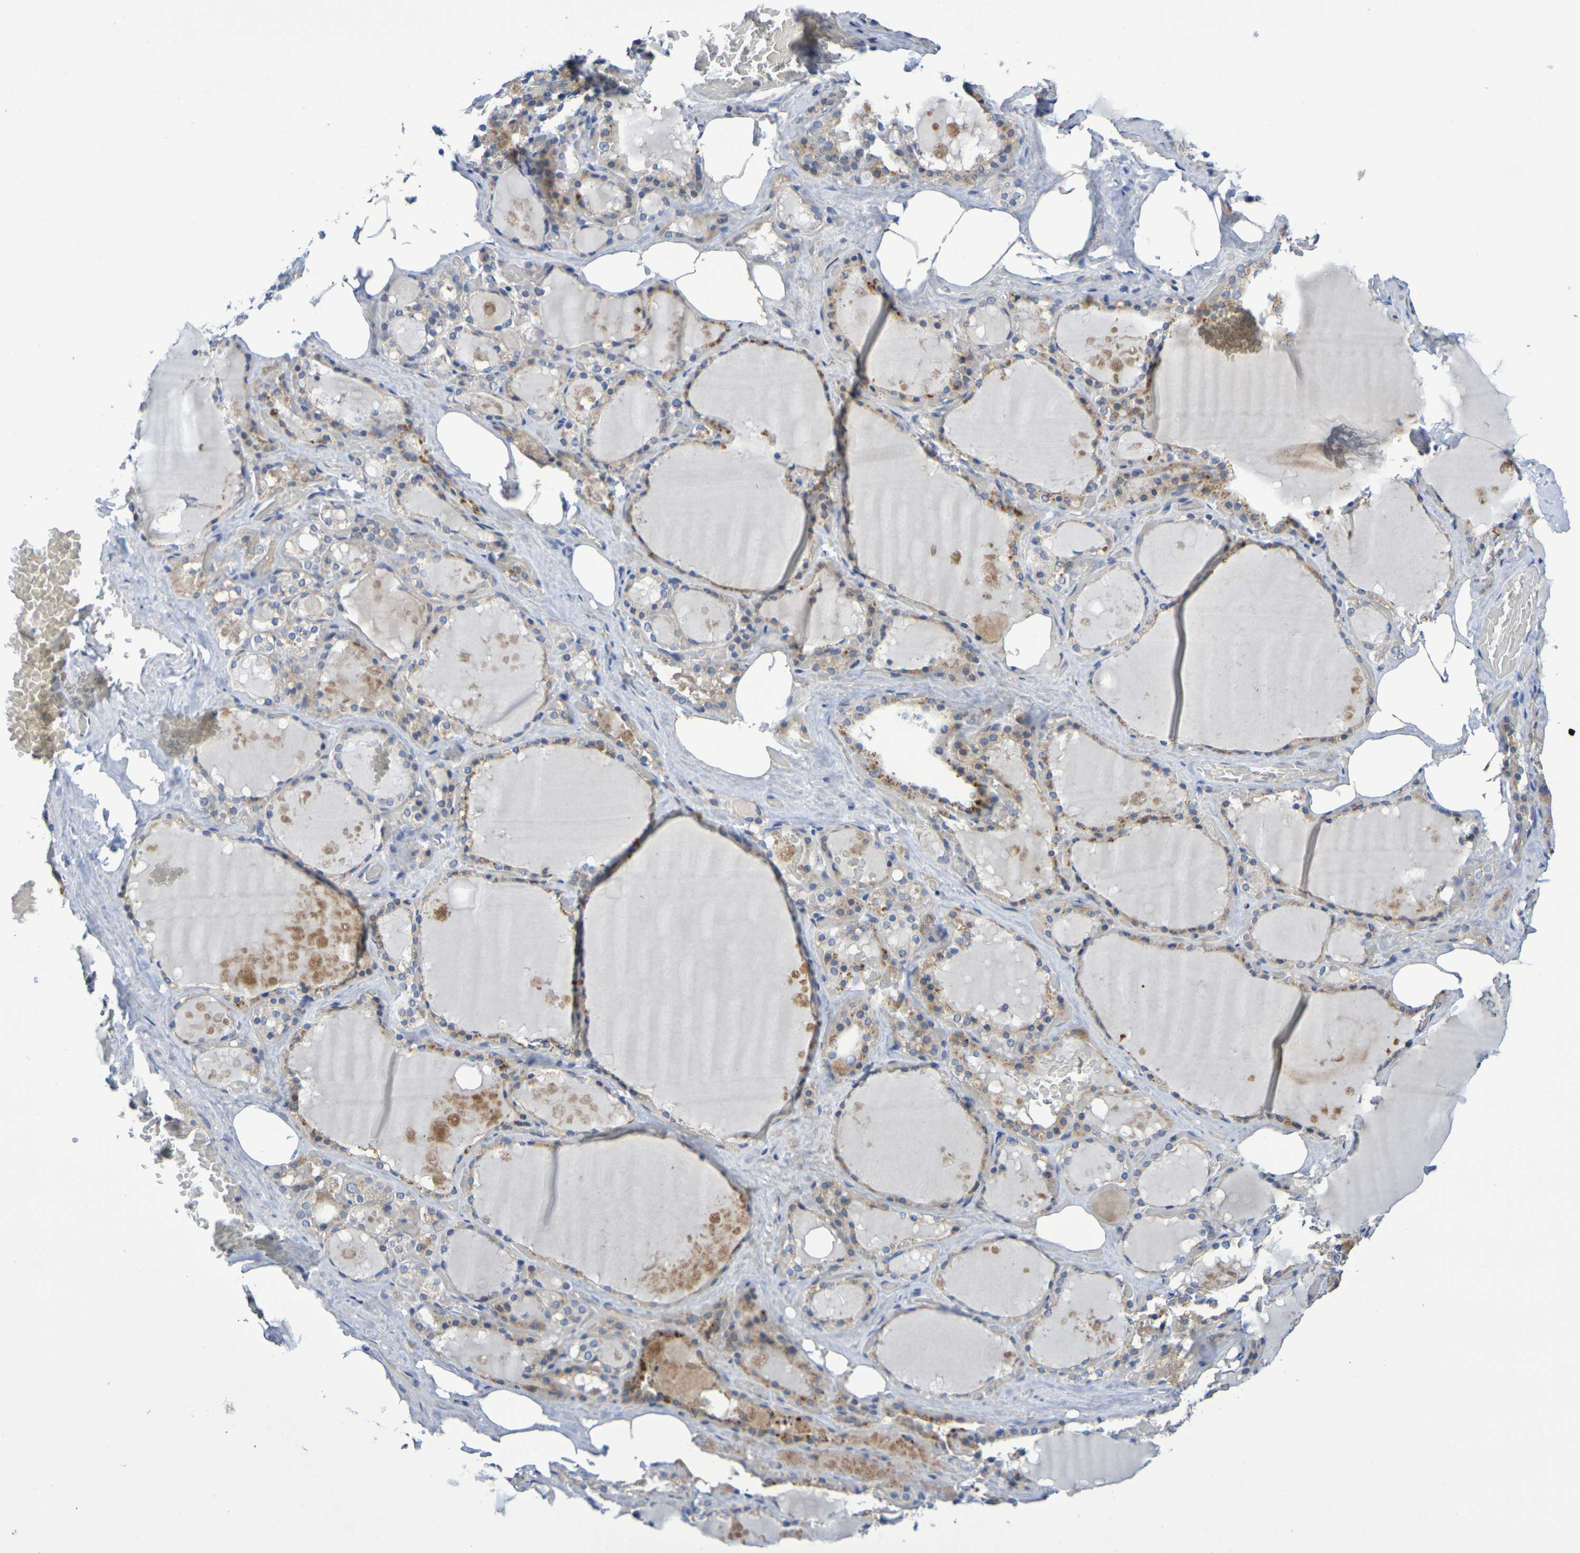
{"staining": {"intensity": "moderate", "quantity": ">75%", "location": "cytoplasmic/membranous"}, "tissue": "thyroid gland", "cell_type": "Glandular cells", "image_type": "normal", "snomed": [{"axis": "morphology", "description": "Normal tissue, NOS"}, {"axis": "topography", "description": "Thyroid gland"}], "caption": "Brown immunohistochemical staining in benign thyroid gland demonstrates moderate cytoplasmic/membranous expression in about >75% of glandular cells. (DAB (3,3'-diaminobenzidine) IHC with brightfield microscopy, high magnification).", "gene": "SDC4", "patient": {"sex": "male", "age": 61}}